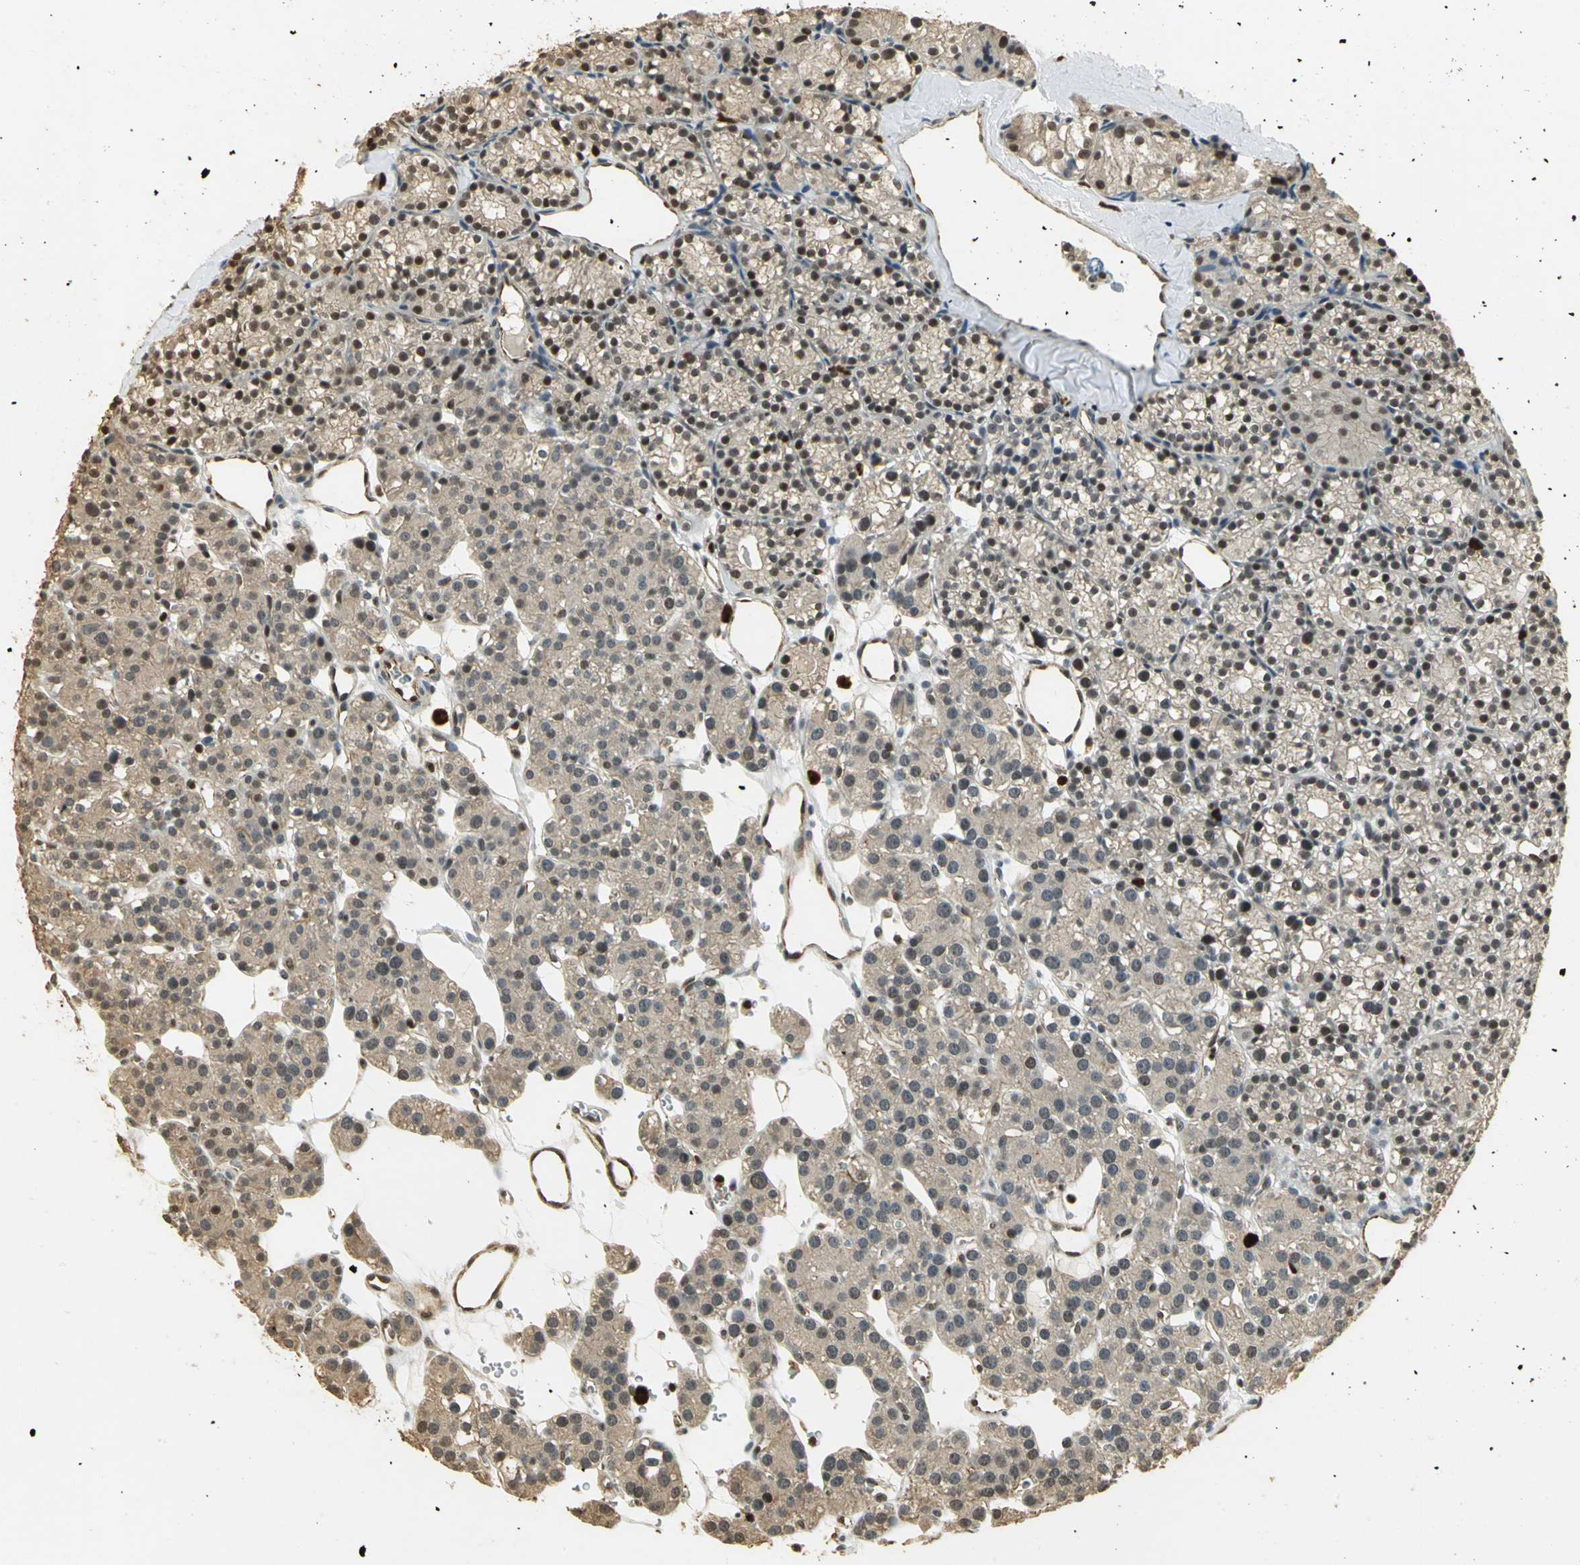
{"staining": {"intensity": "weak", "quantity": ">75%", "location": "cytoplasmic/membranous,nuclear"}, "tissue": "parathyroid gland", "cell_type": "Glandular cells", "image_type": "normal", "snomed": [{"axis": "morphology", "description": "Normal tissue, NOS"}, {"axis": "topography", "description": "Parathyroid gland"}], "caption": "Protein analysis of benign parathyroid gland shows weak cytoplasmic/membranous,nuclear positivity in approximately >75% of glandular cells. (Stains: DAB in brown, nuclei in blue, Microscopy: brightfield microscopy at high magnification).", "gene": "ELF1", "patient": {"sex": "female", "age": 64}}